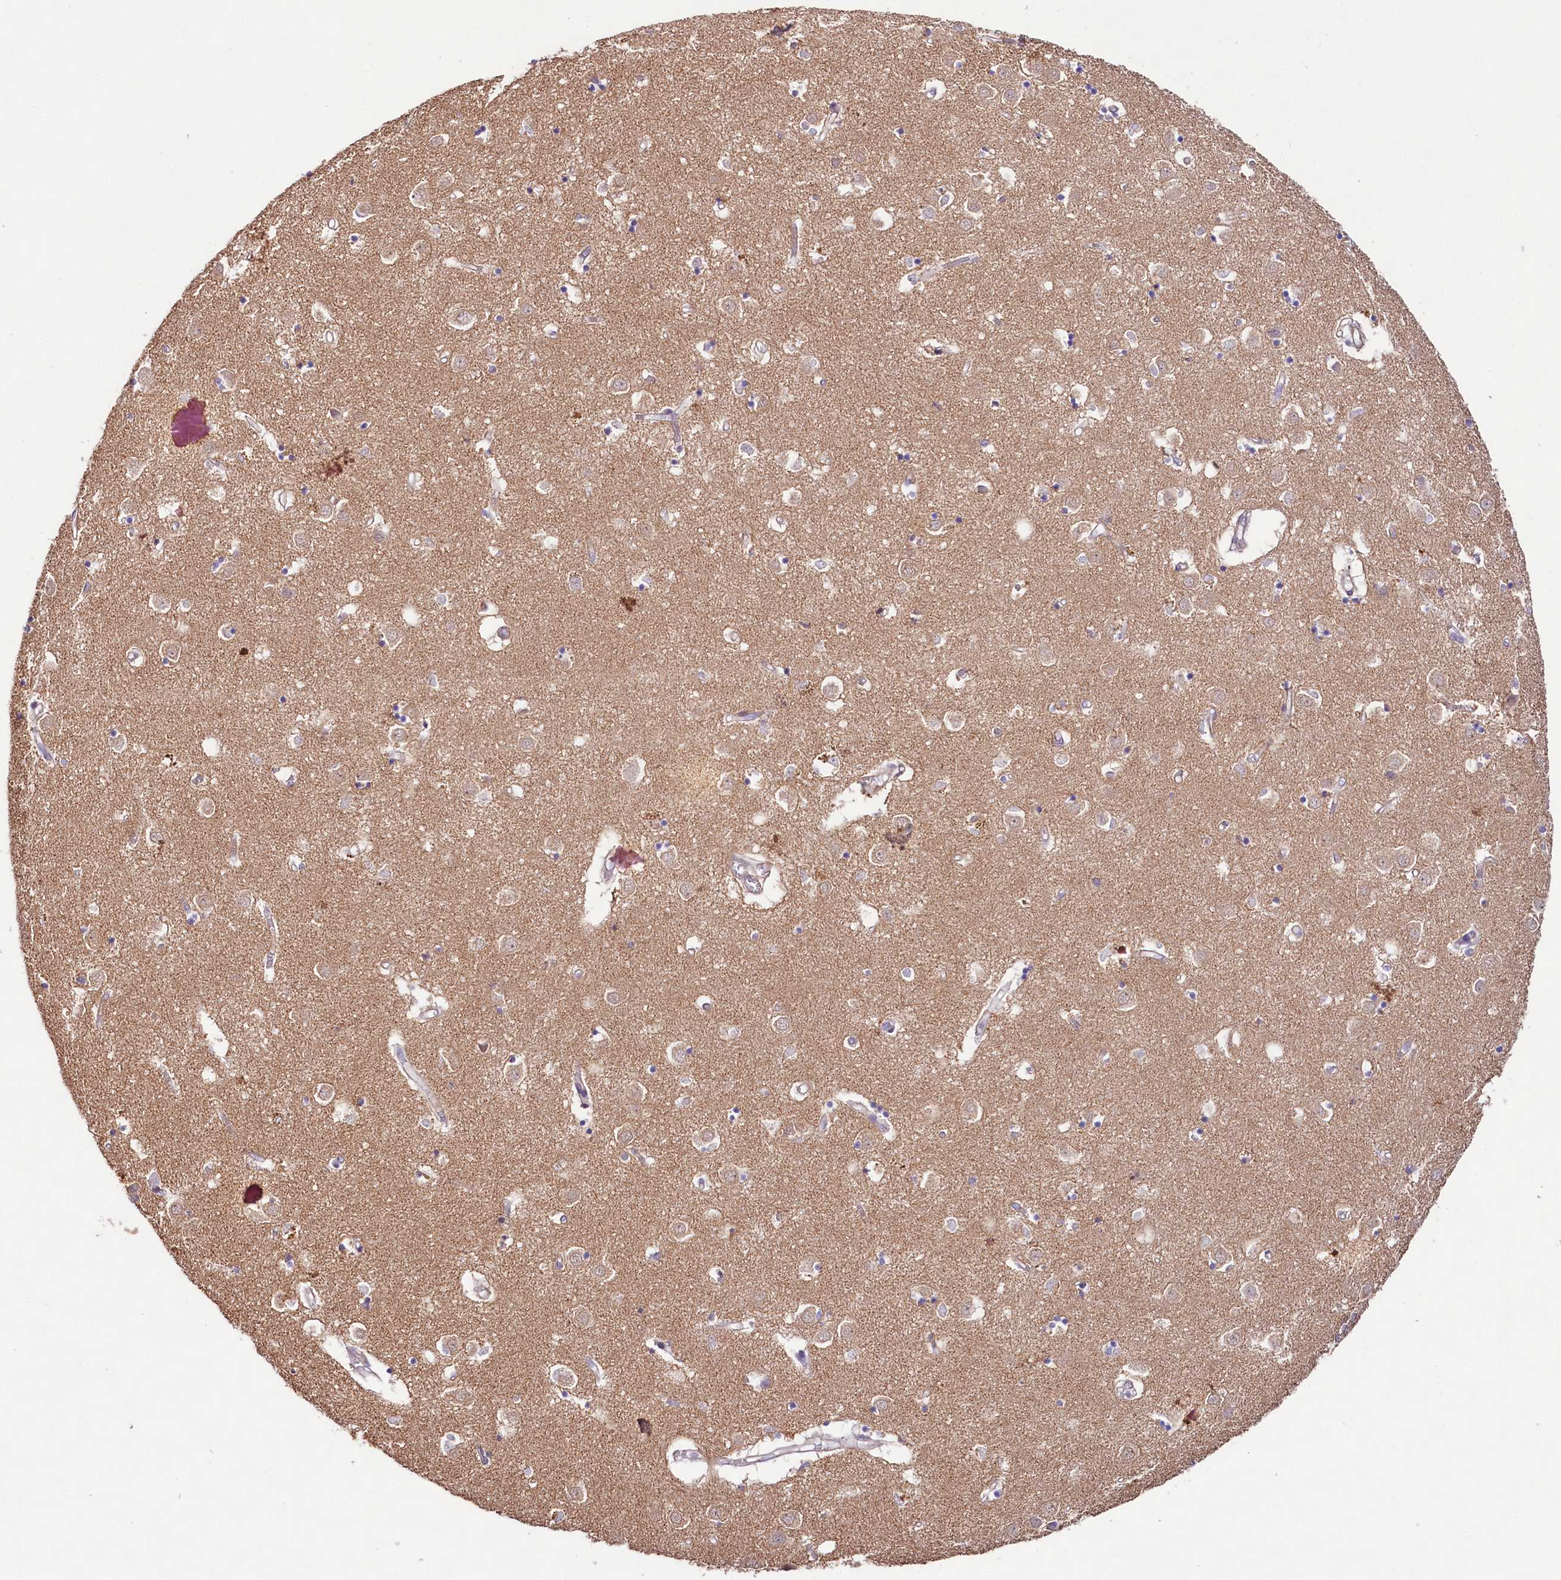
{"staining": {"intensity": "weak", "quantity": "<25%", "location": "cytoplasmic/membranous"}, "tissue": "caudate", "cell_type": "Glial cells", "image_type": "normal", "snomed": [{"axis": "morphology", "description": "Normal tissue, NOS"}, {"axis": "topography", "description": "Lateral ventricle wall"}], "caption": "Immunohistochemistry histopathology image of normal caudate: caudate stained with DAB (3,3'-diaminobenzidine) displays no significant protein expression in glial cells. (Brightfield microscopy of DAB (3,3'-diaminobenzidine) IHC at high magnification).", "gene": "VPS11", "patient": {"sex": "male", "age": 70}}